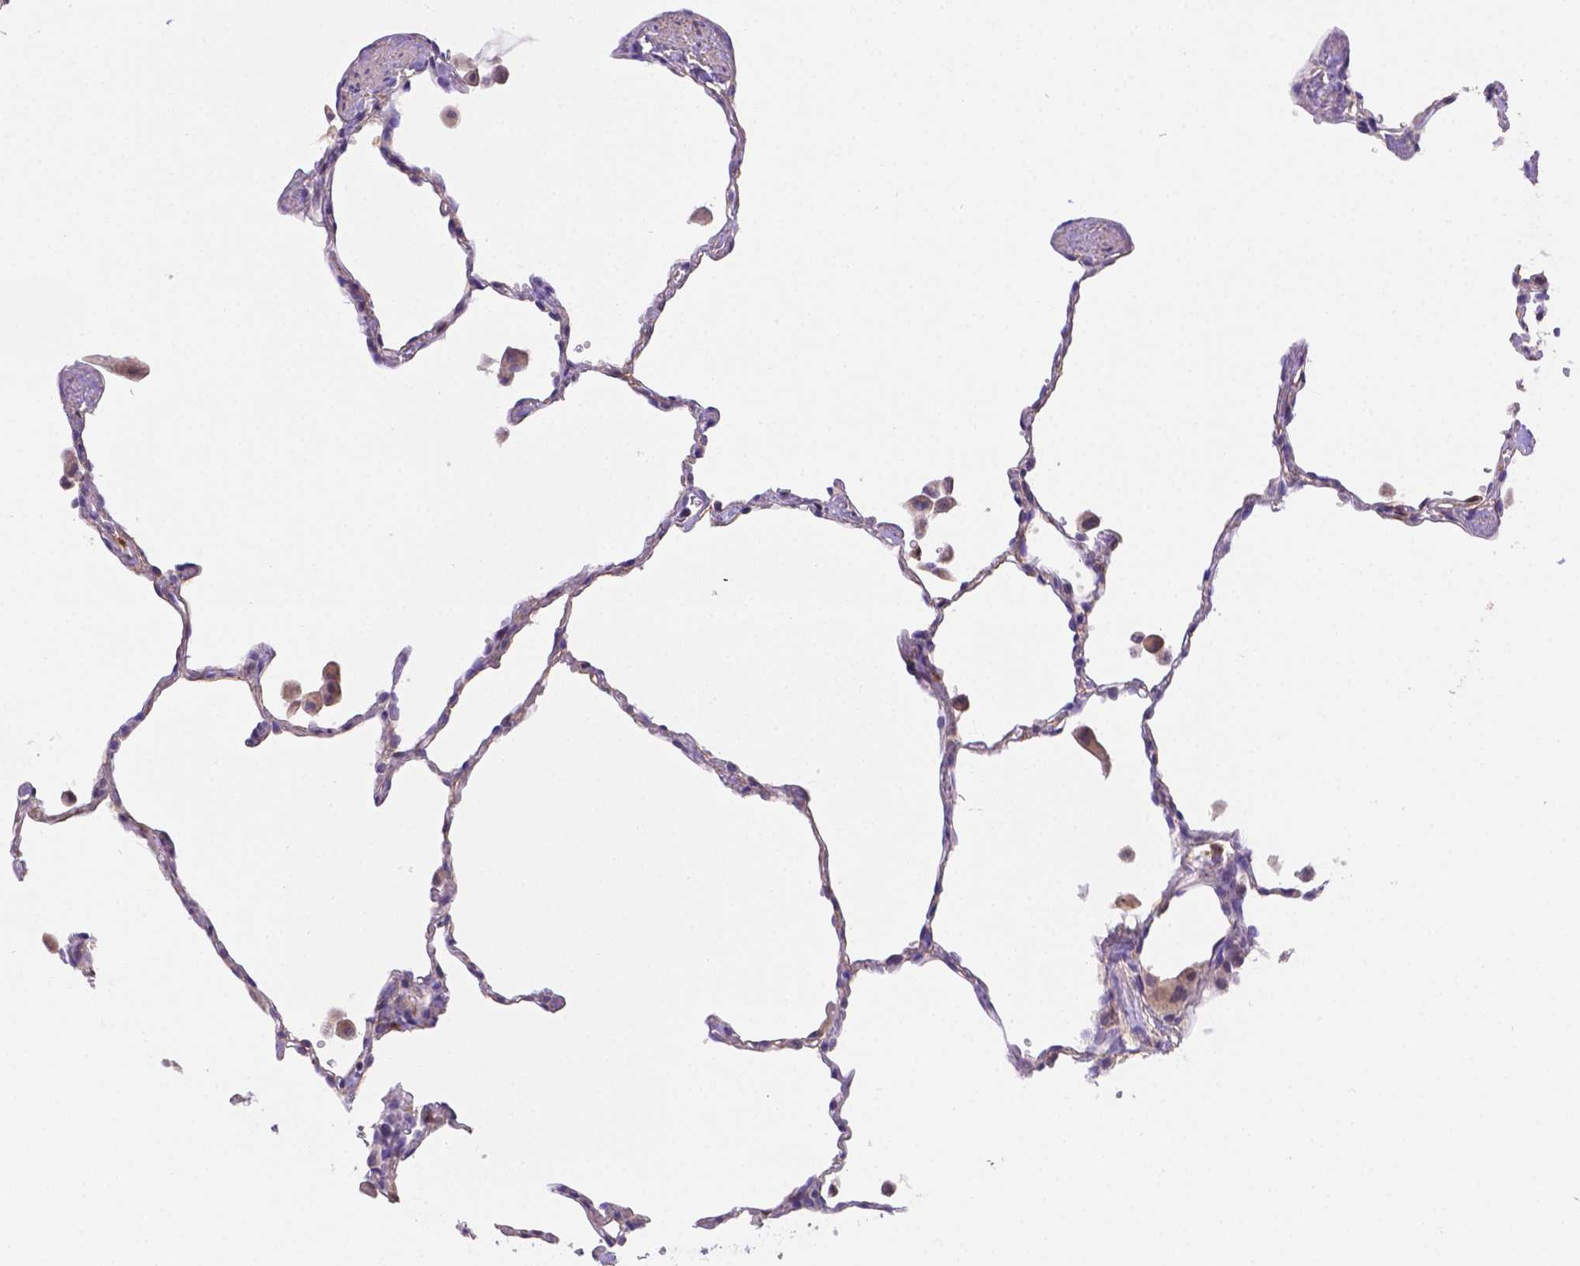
{"staining": {"intensity": "negative", "quantity": "none", "location": "none"}, "tissue": "lung", "cell_type": "Alveolar cells", "image_type": "normal", "snomed": [{"axis": "morphology", "description": "Normal tissue, NOS"}, {"axis": "topography", "description": "Lung"}], "caption": "Immunohistochemistry (IHC) of normal human lung demonstrates no expression in alveolar cells.", "gene": "NXPE2", "patient": {"sex": "female", "age": 47}}